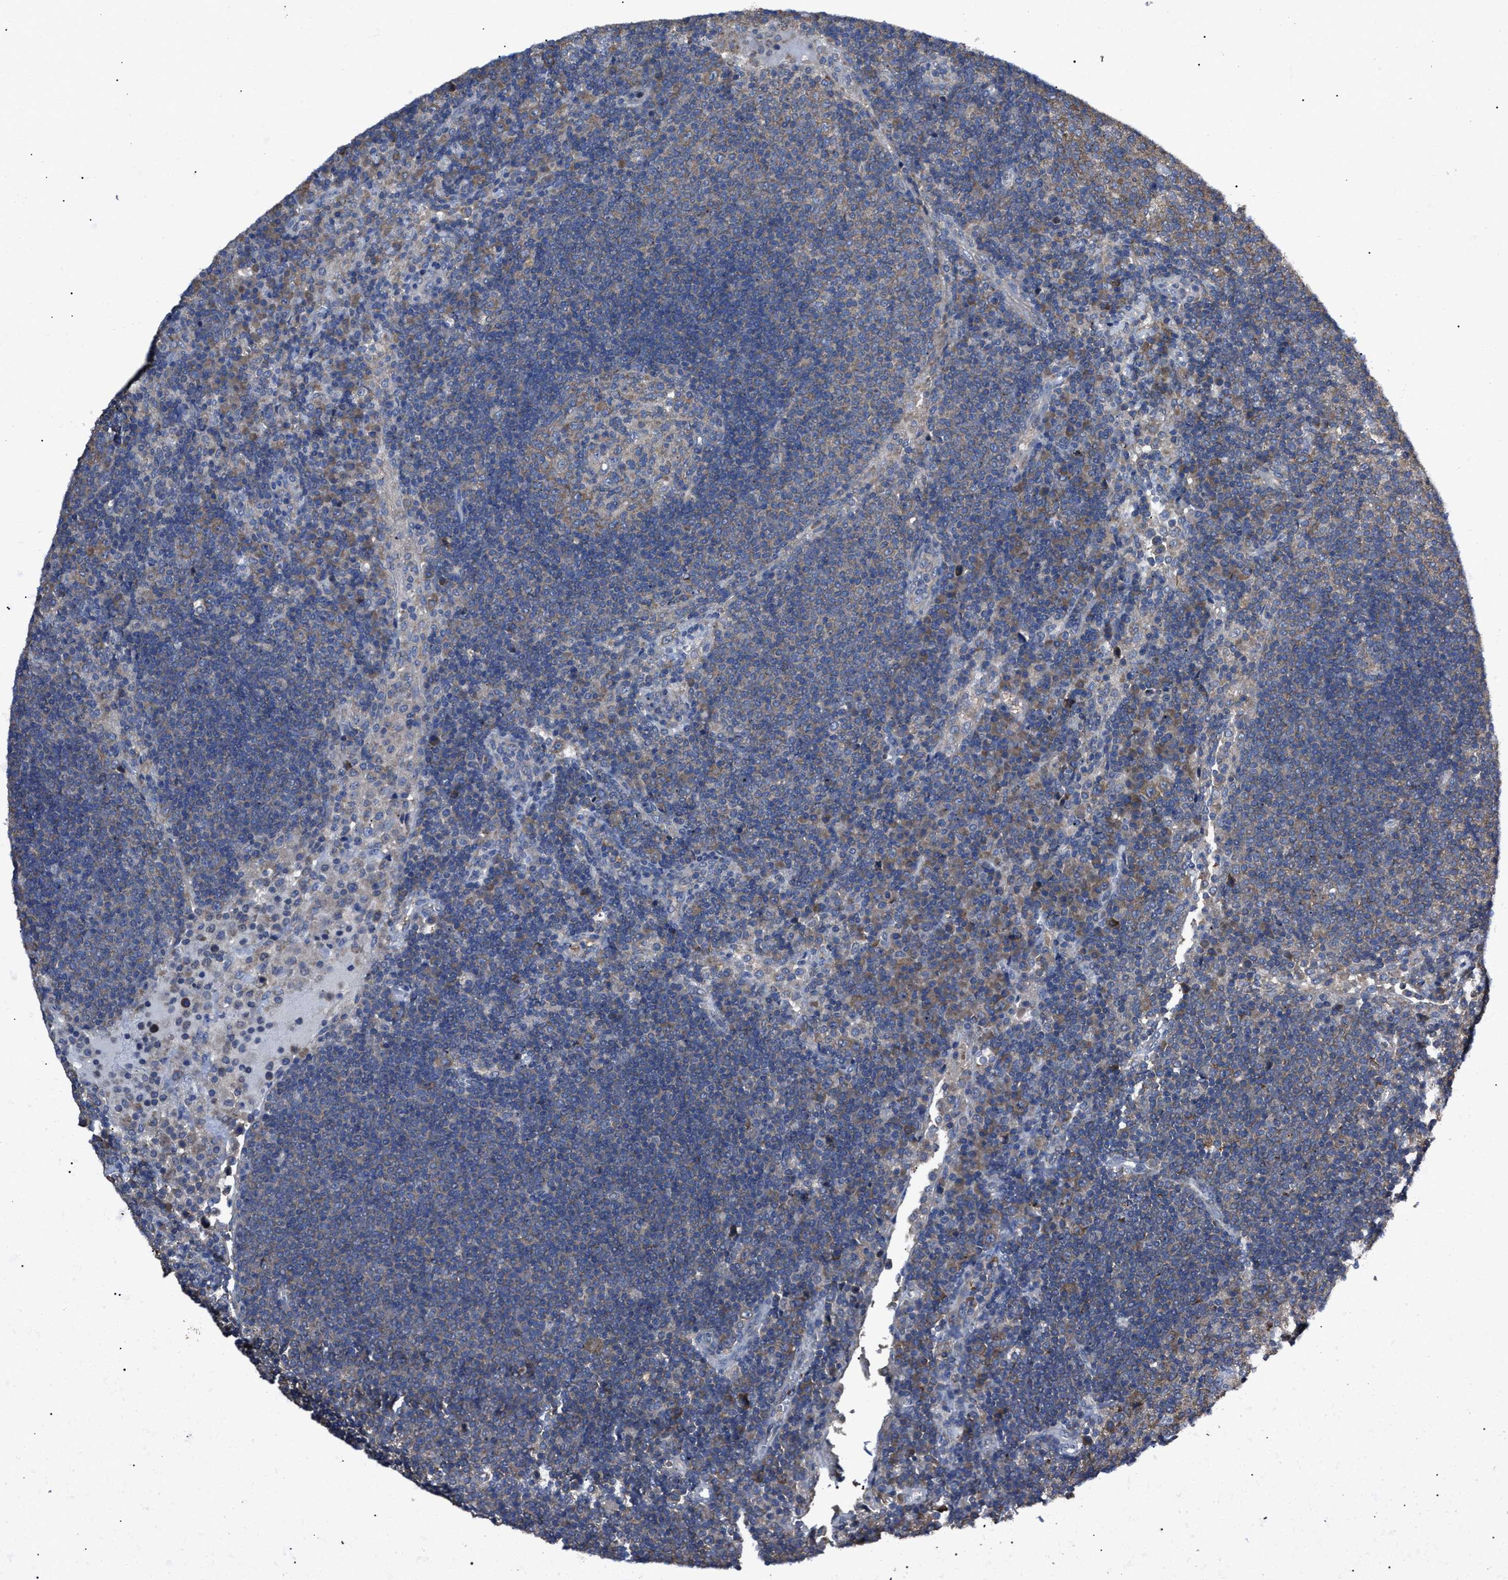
{"staining": {"intensity": "moderate", "quantity": "25%-75%", "location": "cytoplasmic/membranous"}, "tissue": "lymph node", "cell_type": "Germinal center cells", "image_type": "normal", "snomed": [{"axis": "morphology", "description": "Normal tissue, NOS"}, {"axis": "topography", "description": "Lymph node"}], "caption": "This micrograph reveals immunohistochemistry staining of normal lymph node, with medium moderate cytoplasmic/membranous positivity in about 25%-75% of germinal center cells.", "gene": "UPF1", "patient": {"sex": "female", "age": 53}}